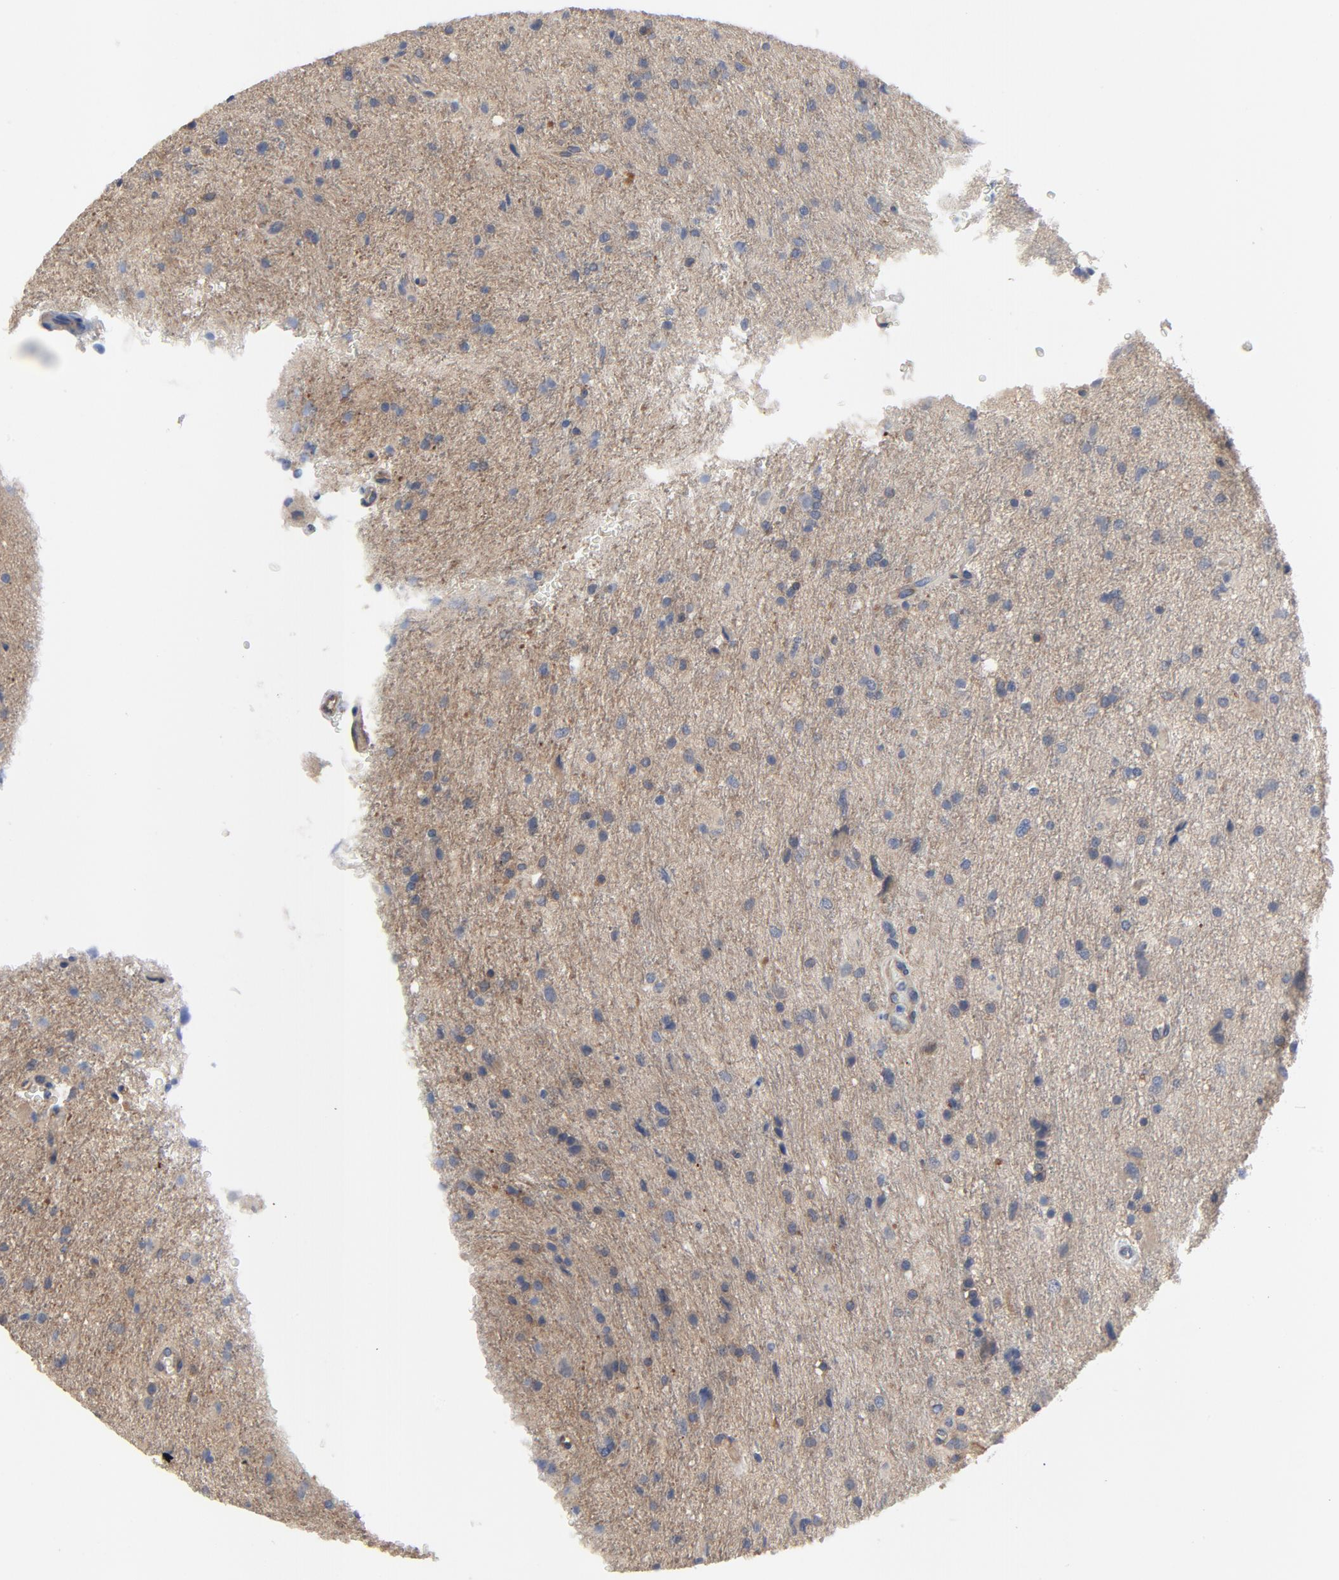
{"staining": {"intensity": "moderate", "quantity": ">75%", "location": "cytoplasmic/membranous"}, "tissue": "glioma", "cell_type": "Tumor cells", "image_type": "cancer", "snomed": [{"axis": "morphology", "description": "Normal tissue, NOS"}, {"axis": "morphology", "description": "Glioma, malignant, High grade"}, {"axis": "topography", "description": "Cerebral cortex"}], "caption": "Immunohistochemical staining of malignant high-grade glioma displays medium levels of moderate cytoplasmic/membranous positivity in about >75% of tumor cells. Nuclei are stained in blue.", "gene": "DYNLT3", "patient": {"sex": "male", "age": 56}}